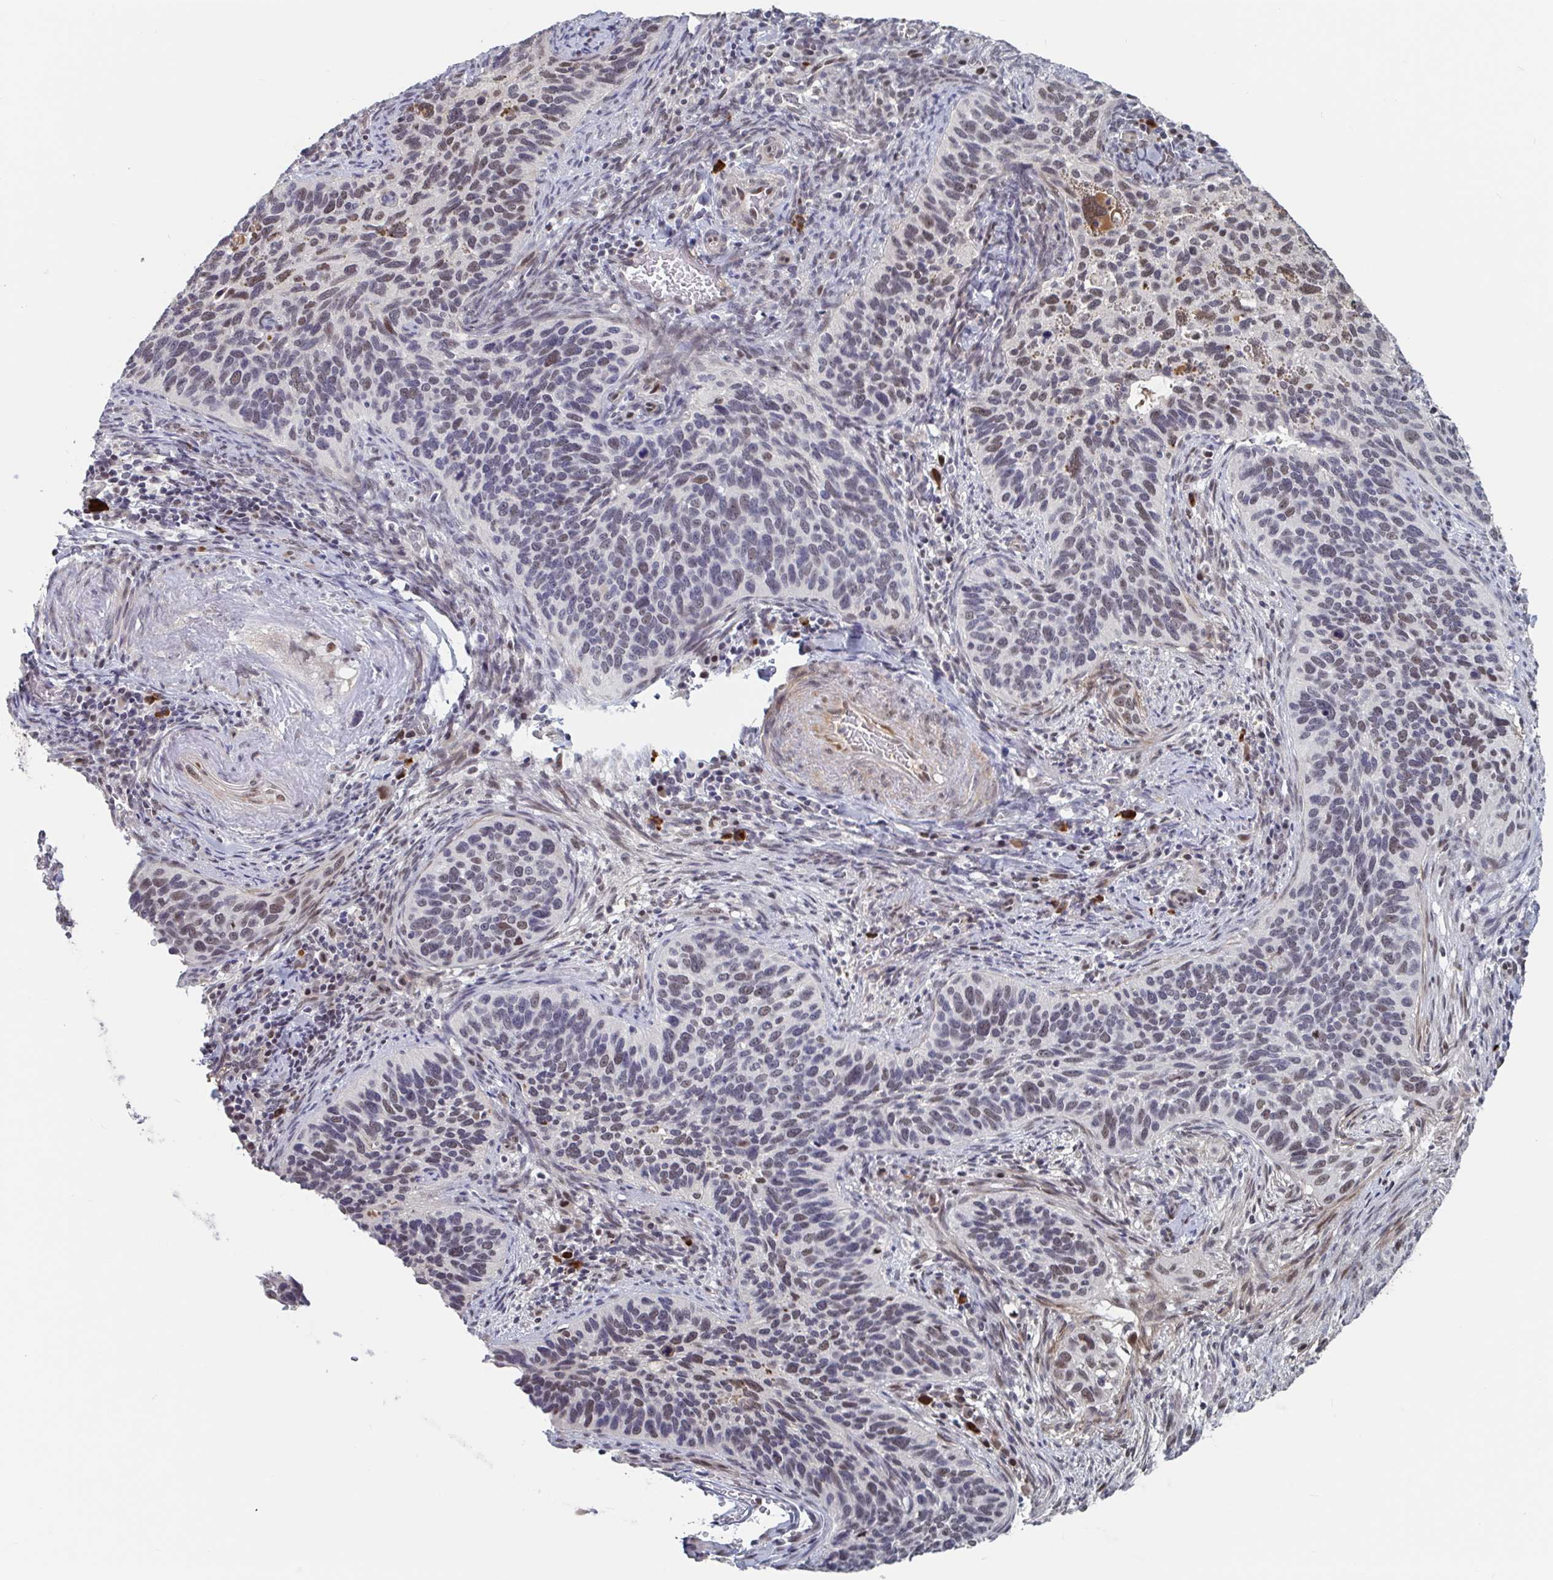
{"staining": {"intensity": "moderate", "quantity": "25%-75%", "location": "nuclear"}, "tissue": "cervical cancer", "cell_type": "Tumor cells", "image_type": "cancer", "snomed": [{"axis": "morphology", "description": "Squamous cell carcinoma, NOS"}, {"axis": "topography", "description": "Cervix"}], "caption": "Cervical squamous cell carcinoma stained with DAB (3,3'-diaminobenzidine) immunohistochemistry (IHC) reveals medium levels of moderate nuclear expression in approximately 25%-75% of tumor cells.", "gene": "BCL7B", "patient": {"sex": "female", "age": 51}}